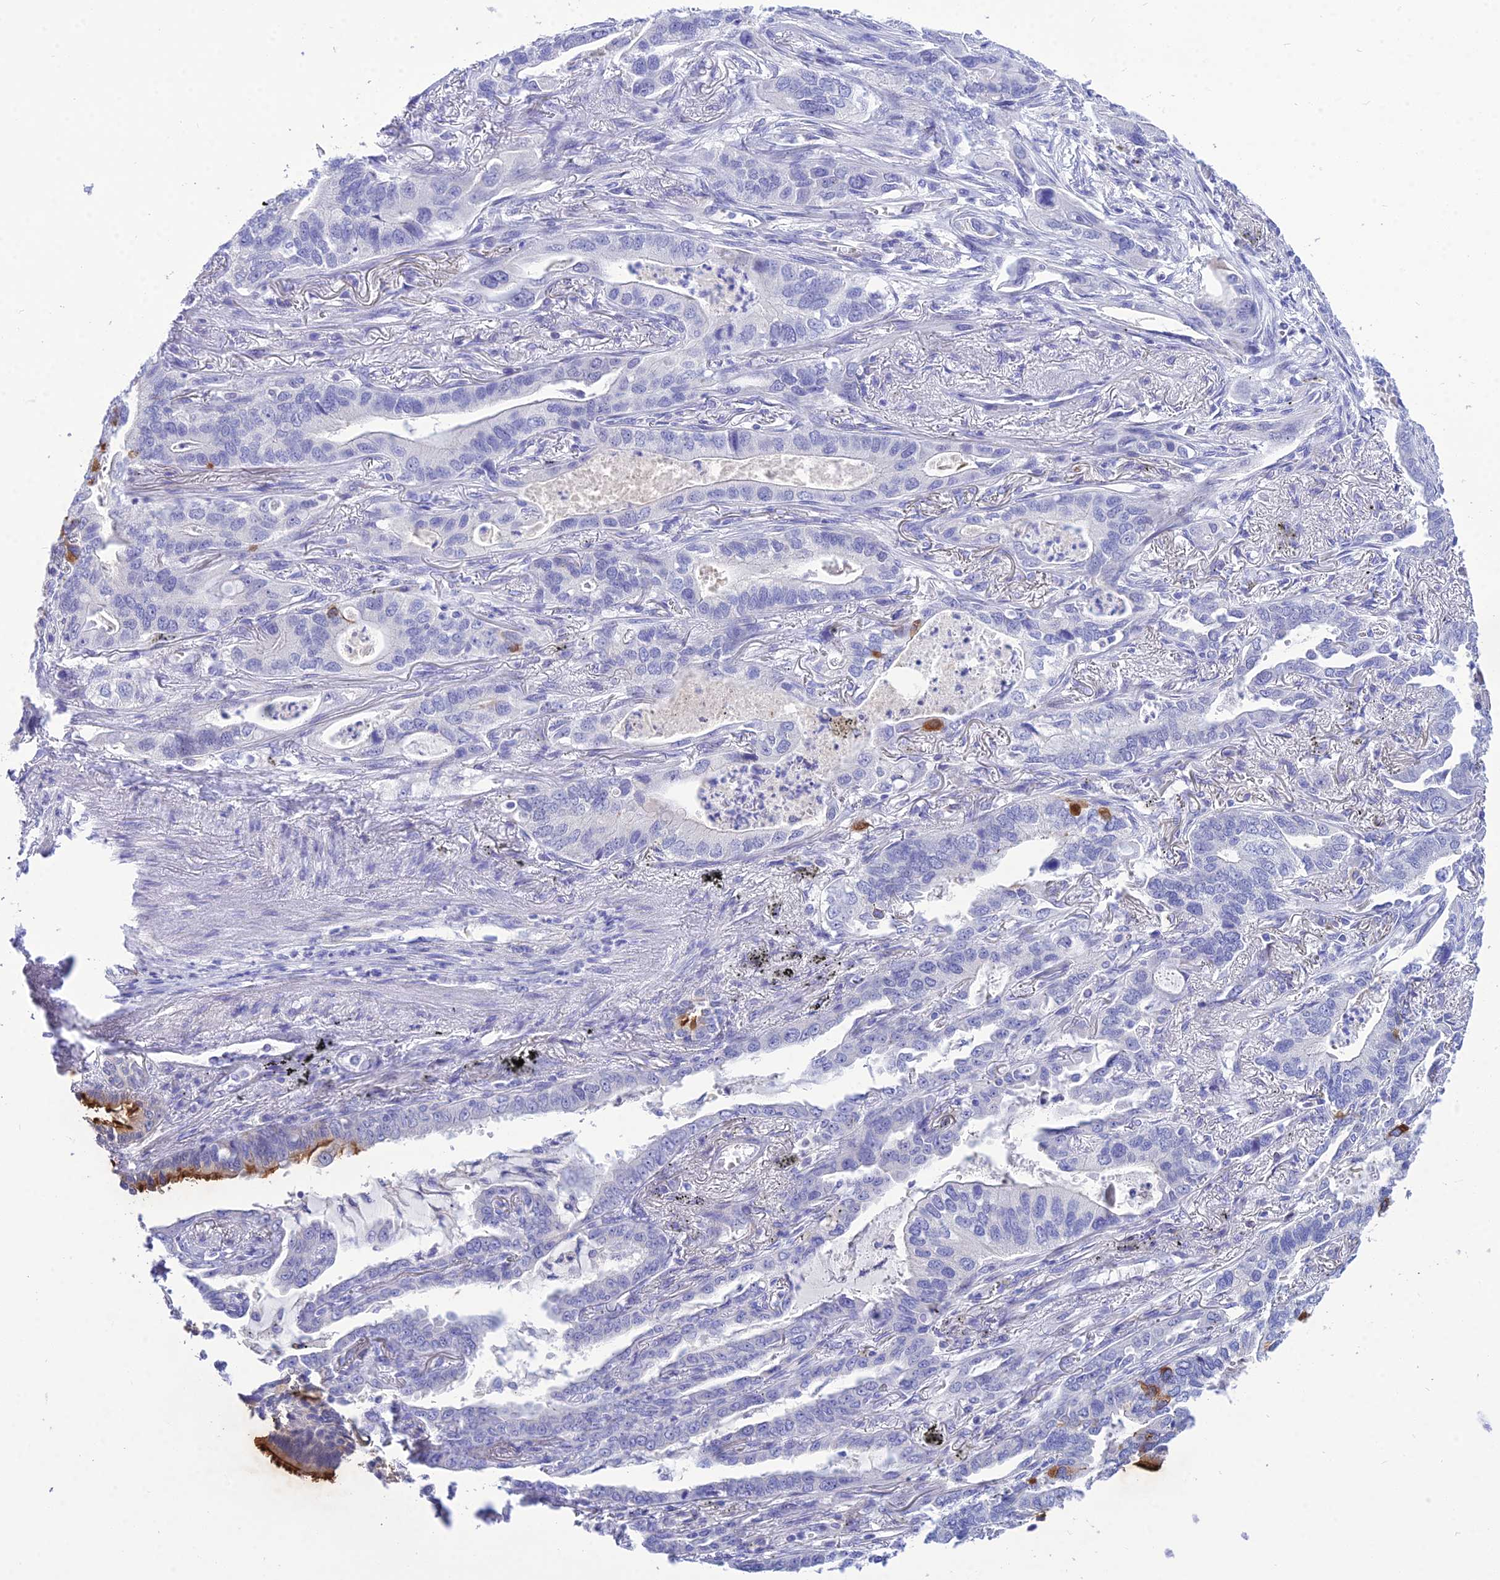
{"staining": {"intensity": "negative", "quantity": "none", "location": "none"}, "tissue": "lung cancer", "cell_type": "Tumor cells", "image_type": "cancer", "snomed": [{"axis": "morphology", "description": "Adenocarcinoma, NOS"}, {"axis": "topography", "description": "Lung"}], "caption": "Protein analysis of lung cancer (adenocarcinoma) displays no significant expression in tumor cells.", "gene": "DEFB107A", "patient": {"sex": "male", "age": 67}}